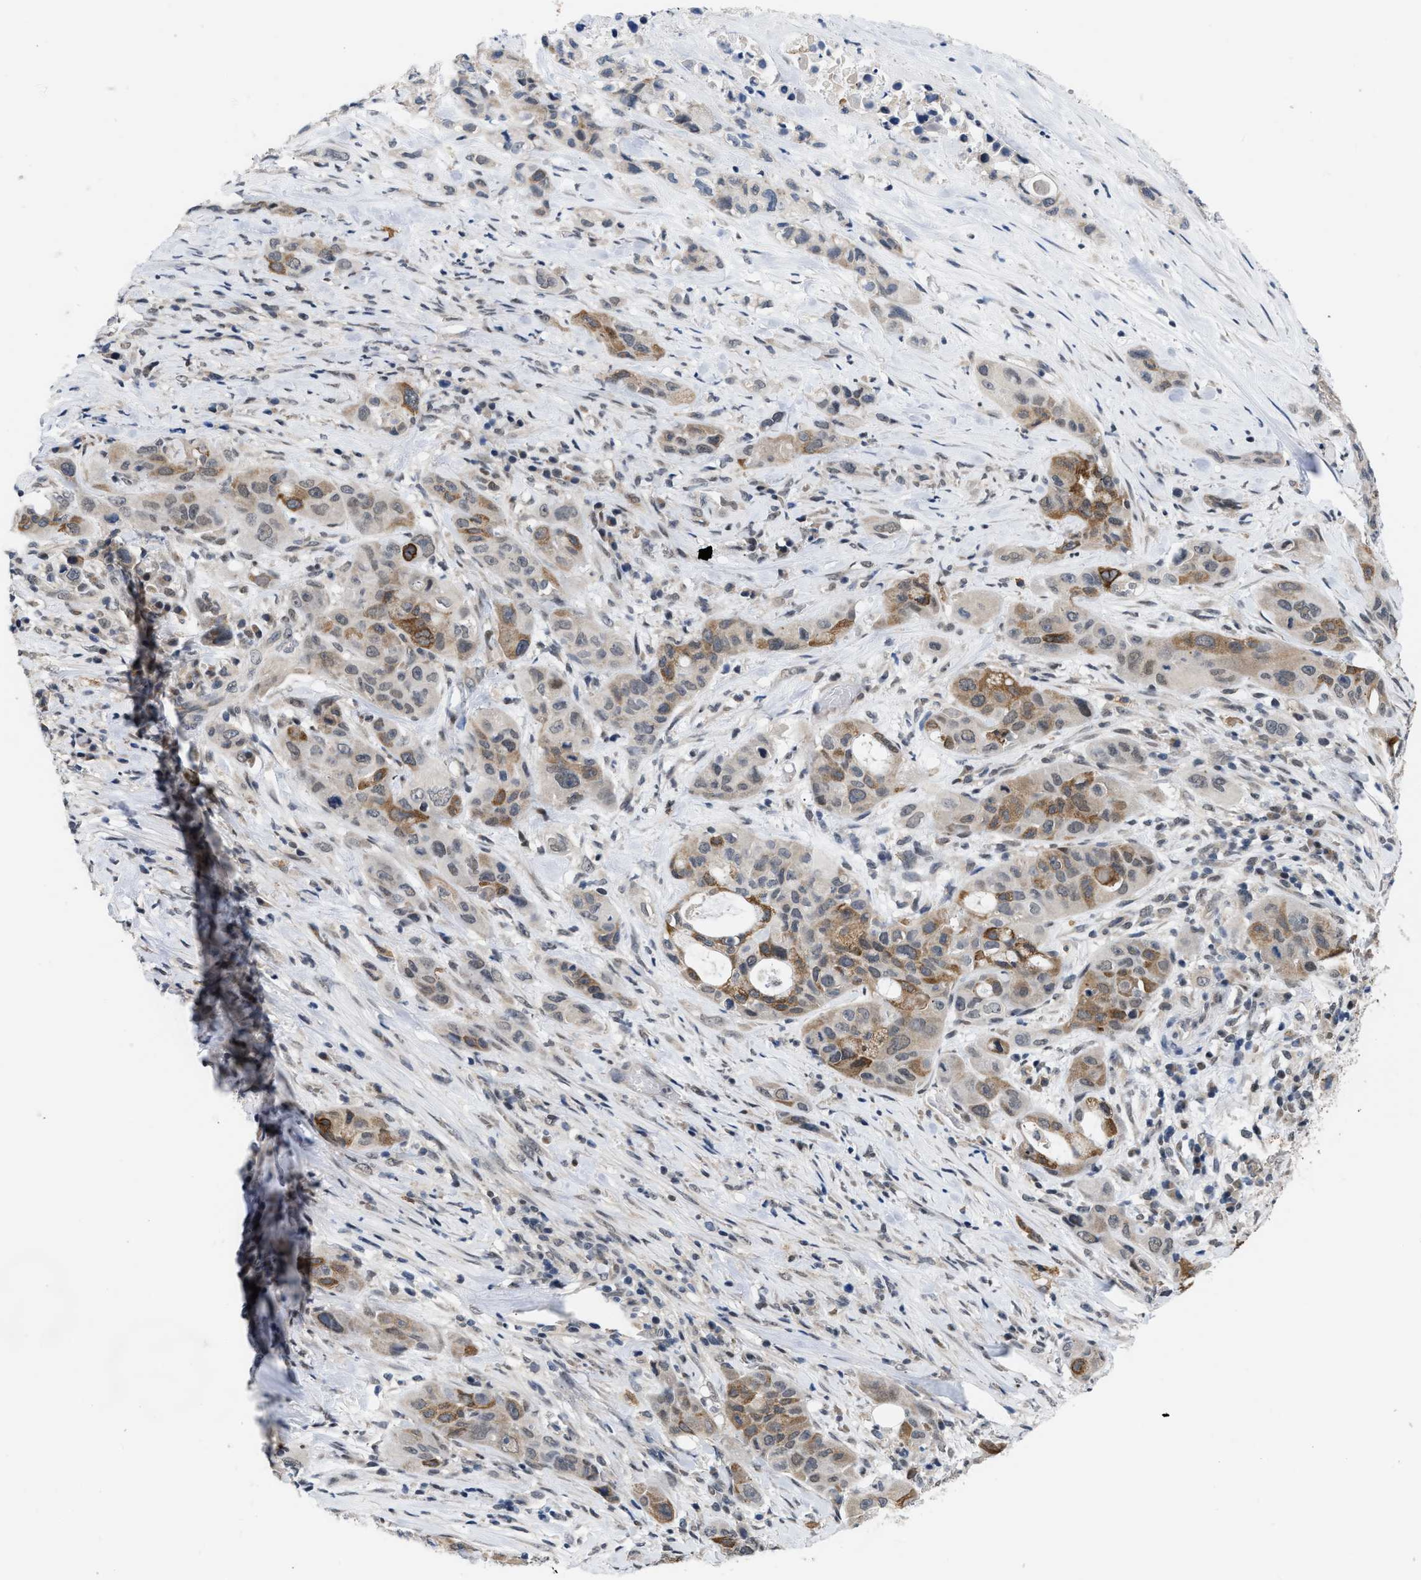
{"staining": {"intensity": "moderate", "quantity": ">75%", "location": "cytoplasmic/membranous"}, "tissue": "pancreatic cancer", "cell_type": "Tumor cells", "image_type": "cancer", "snomed": [{"axis": "morphology", "description": "Adenocarcinoma, NOS"}, {"axis": "topography", "description": "Pancreas"}], "caption": "IHC (DAB) staining of pancreatic adenocarcinoma exhibits moderate cytoplasmic/membranous protein positivity in about >75% of tumor cells. (DAB (3,3'-diaminobenzidine) IHC with brightfield microscopy, high magnification).", "gene": "TXNRD3", "patient": {"sex": "male", "age": 53}}